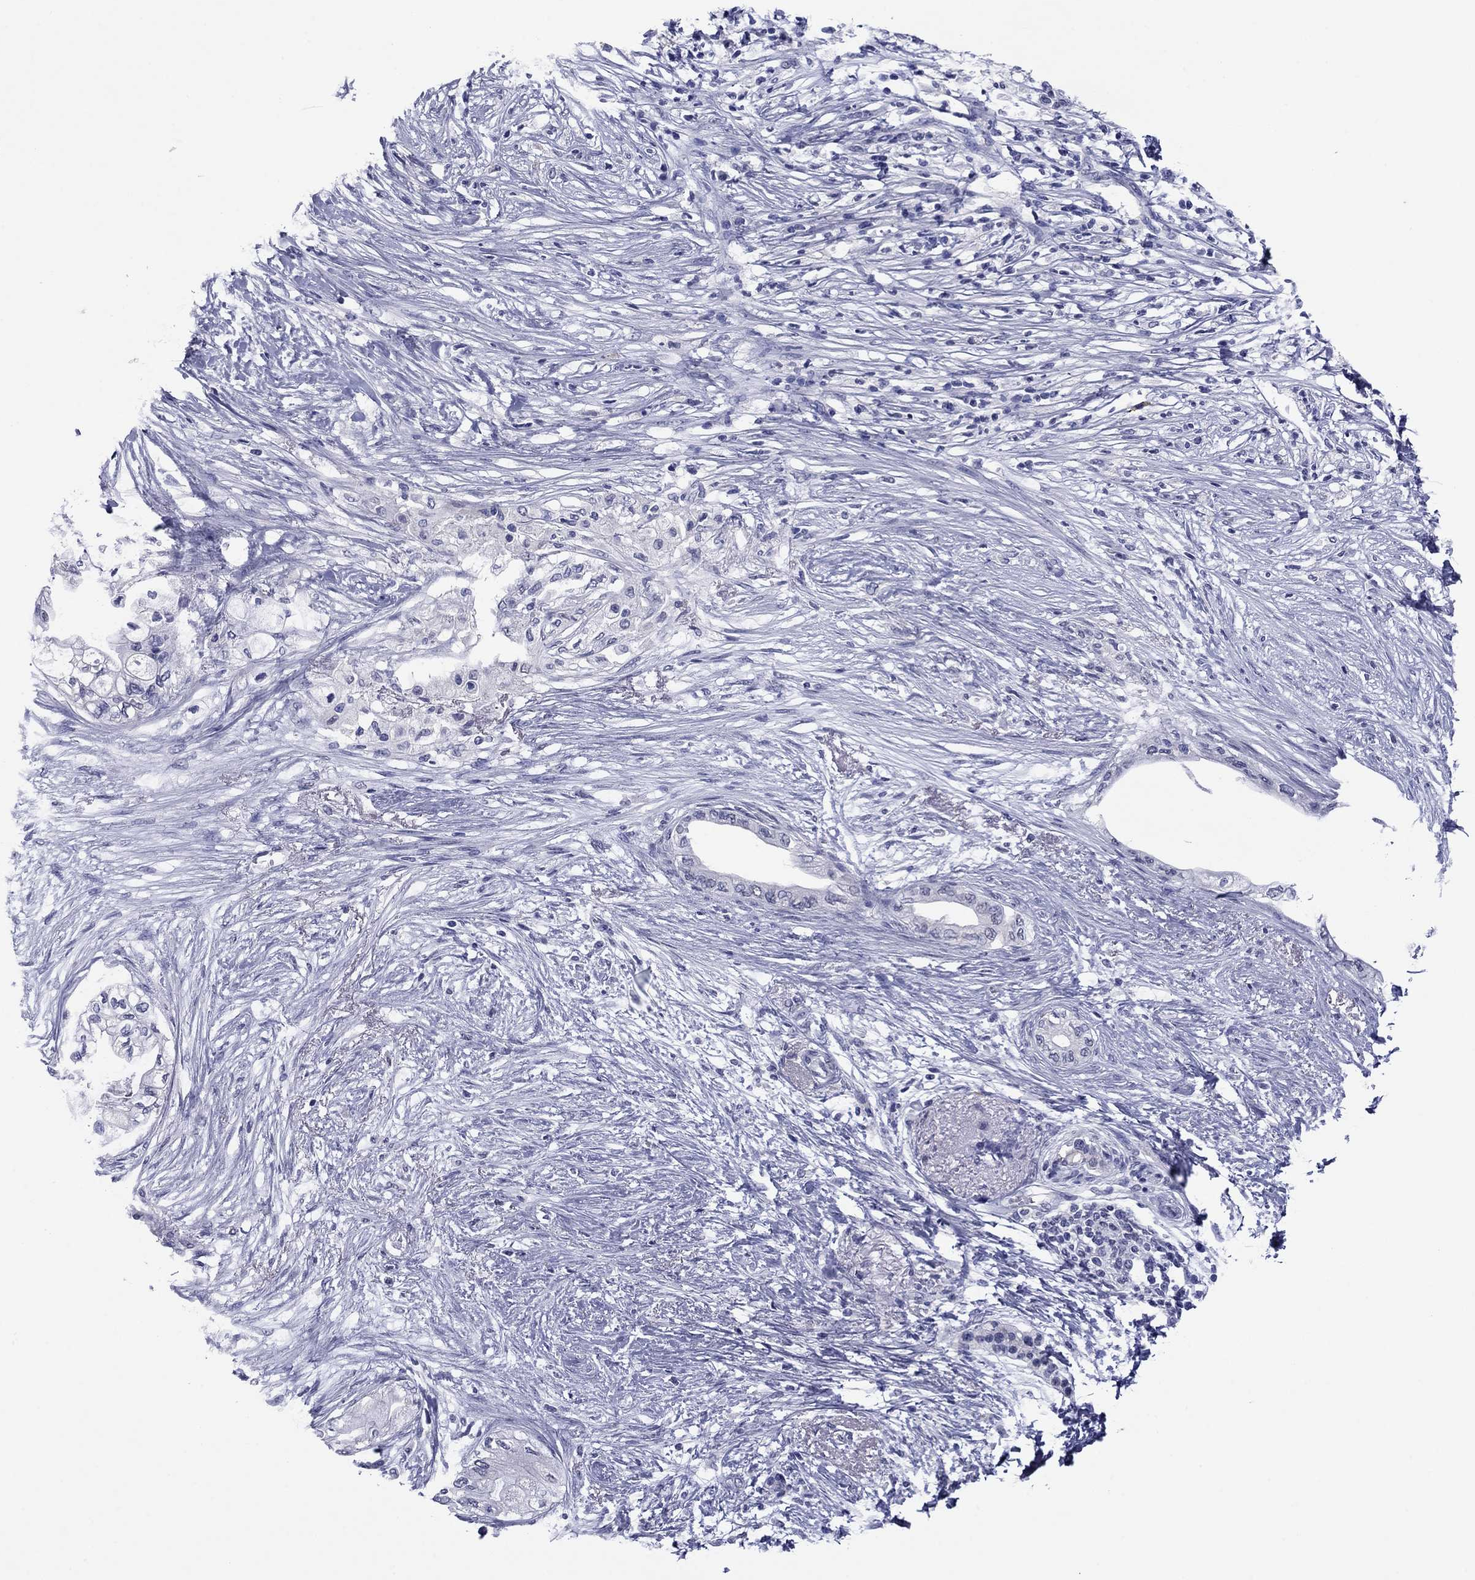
{"staining": {"intensity": "negative", "quantity": "none", "location": "none"}, "tissue": "pancreatic cancer", "cell_type": "Tumor cells", "image_type": "cancer", "snomed": [{"axis": "morphology", "description": "Normal tissue, NOS"}, {"axis": "morphology", "description": "Adenocarcinoma, NOS"}, {"axis": "topography", "description": "Pancreas"}, {"axis": "topography", "description": "Duodenum"}], "caption": "There is no significant expression in tumor cells of adenocarcinoma (pancreatic).", "gene": "HAO1", "patient": {"sex": "female", "age": 60}}